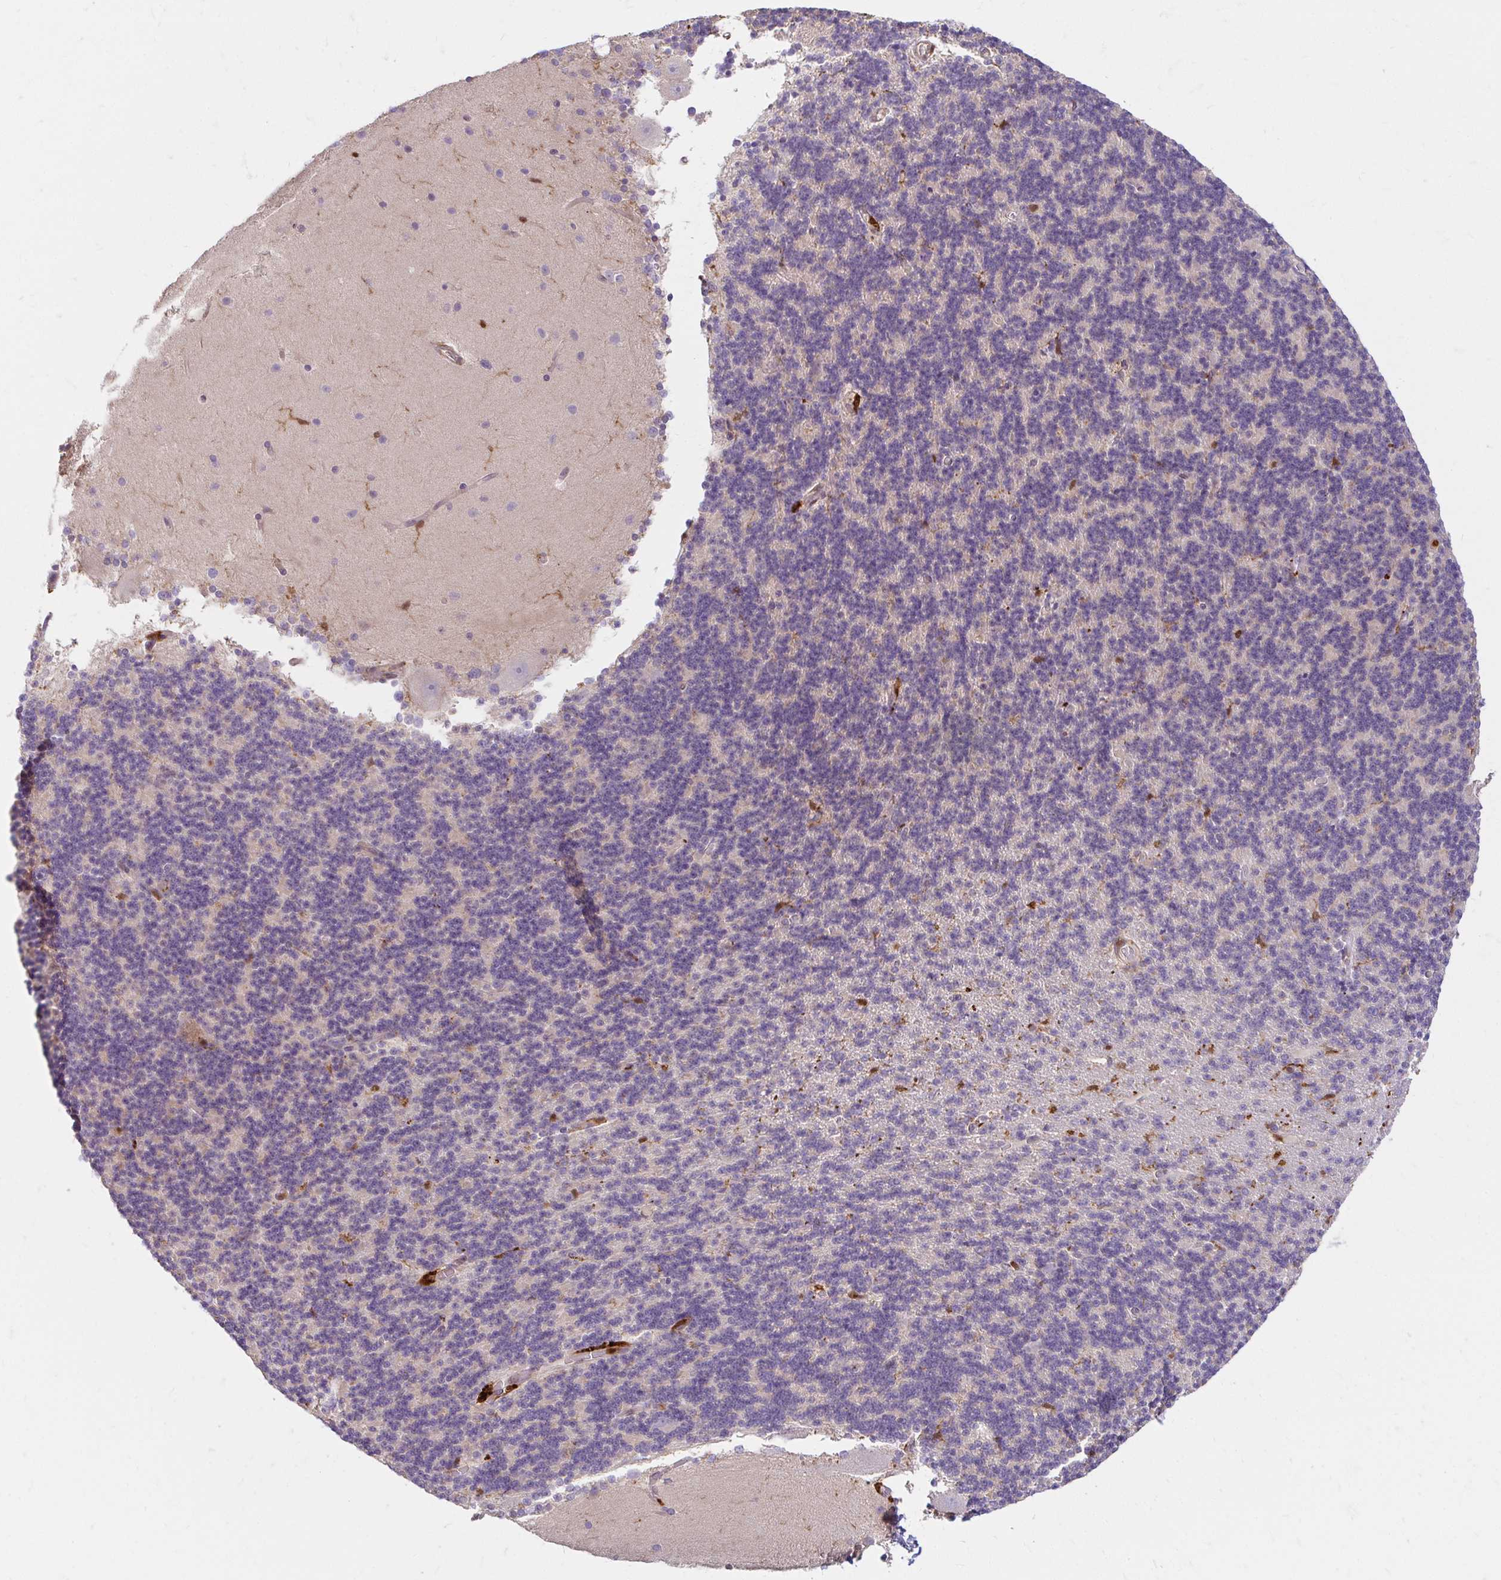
{"staining": {"intensity": "negative", "quantity": "none", "location": "none"}, "tissue": "cerebellum", "cell_type": "Cells in granular layer", "image_type": "normal", "snomed": [{"axis": "morphology", "description": "Normal tissue, NOS"}, {"axis": "topography", "description": "Cerebellum"}], "caption": "This photomicrograph is of normal cerebellum stained with IHC to label a protein in brown with the nuclei are counter-stained blue. There is no staining in cells in granular layer.", "gene": "PYCARD", "patient": {"sex": "female", "age": 54}}